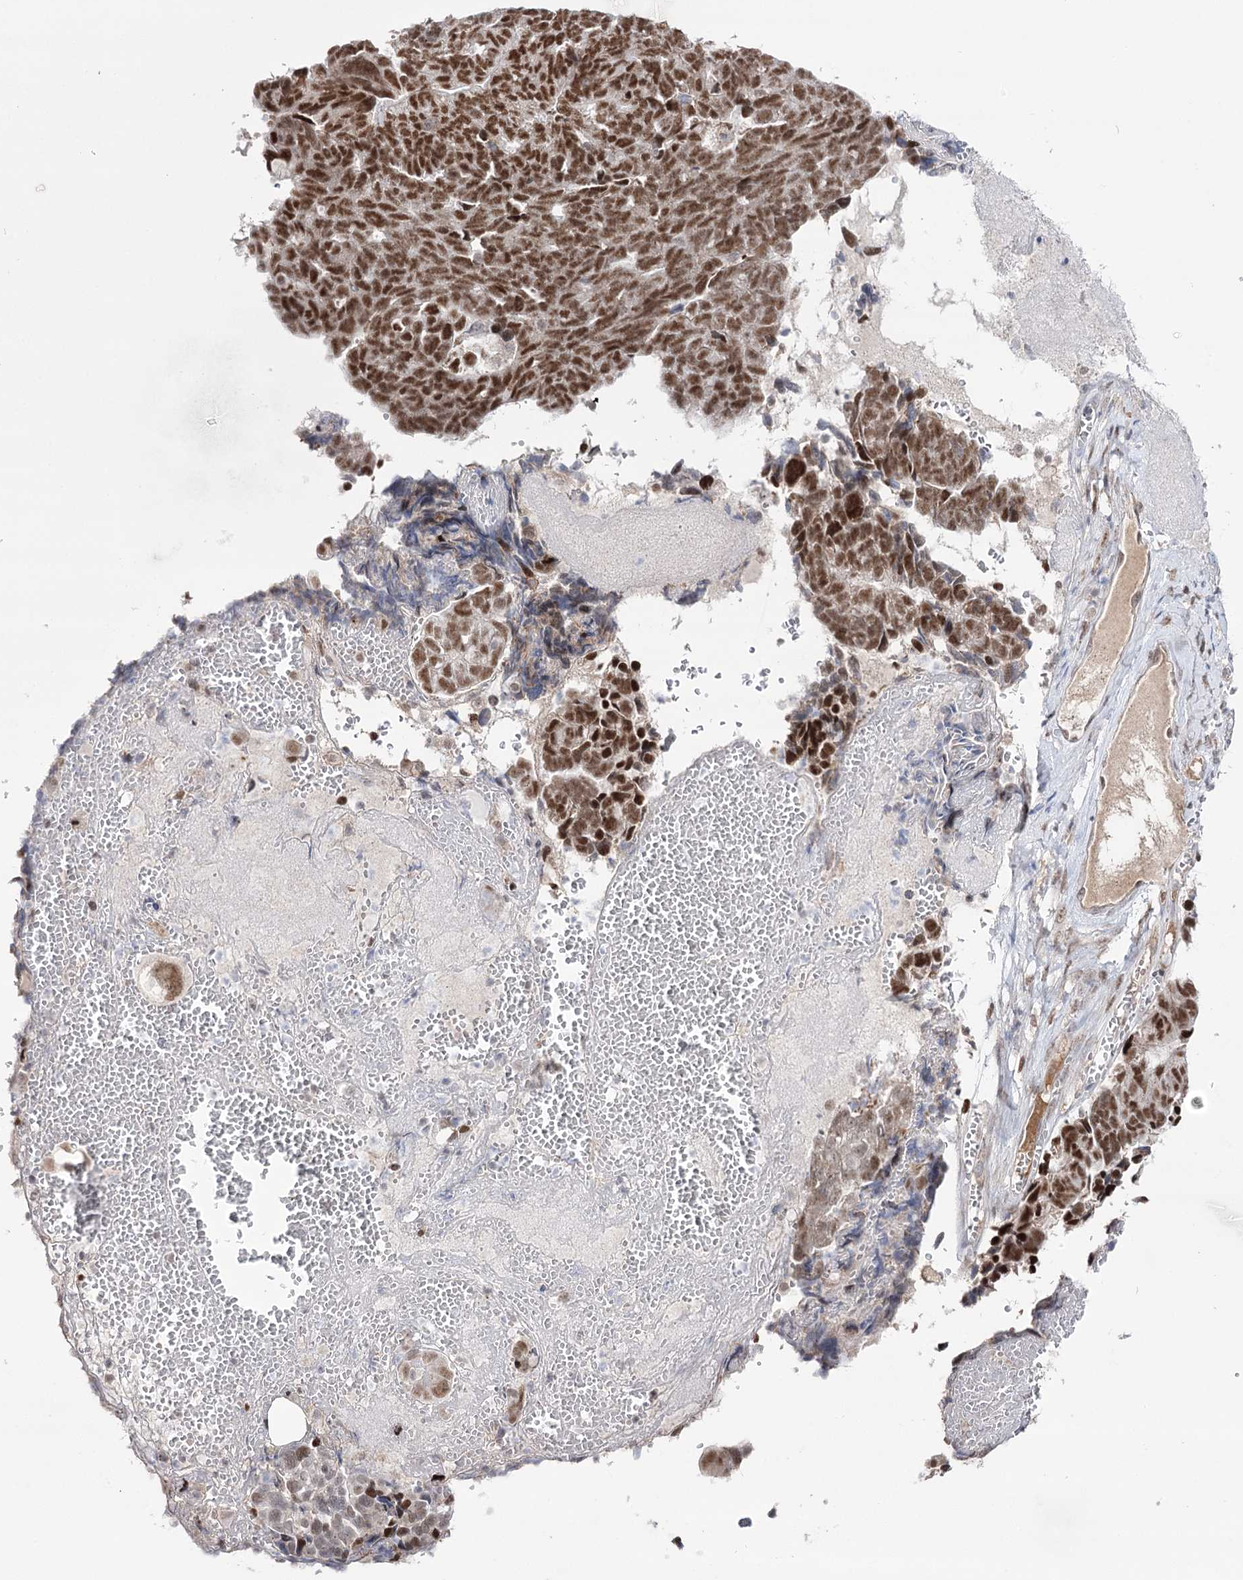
{"staining": {"intensity": "moderate", "quantity": ">75%", "location": "nuclear"}, "tissue": "ovarian cancer", "cell_type": "Tumor cells", "image_type": "cancer", "snomed": [{"axis": "morphology", "description": "Cystadenocarcinoma, serous, NOS"}, {"axis": "topography", "description": "Ovary"}], "caption": "Immunohistochemical staining of human ovarian cancer exhibits medium levels of moderate nuclear protein expression in approximately >75% of tumor cells.", "gene": "VGLL4", "patient": {"sex": "female", "age": 79}}